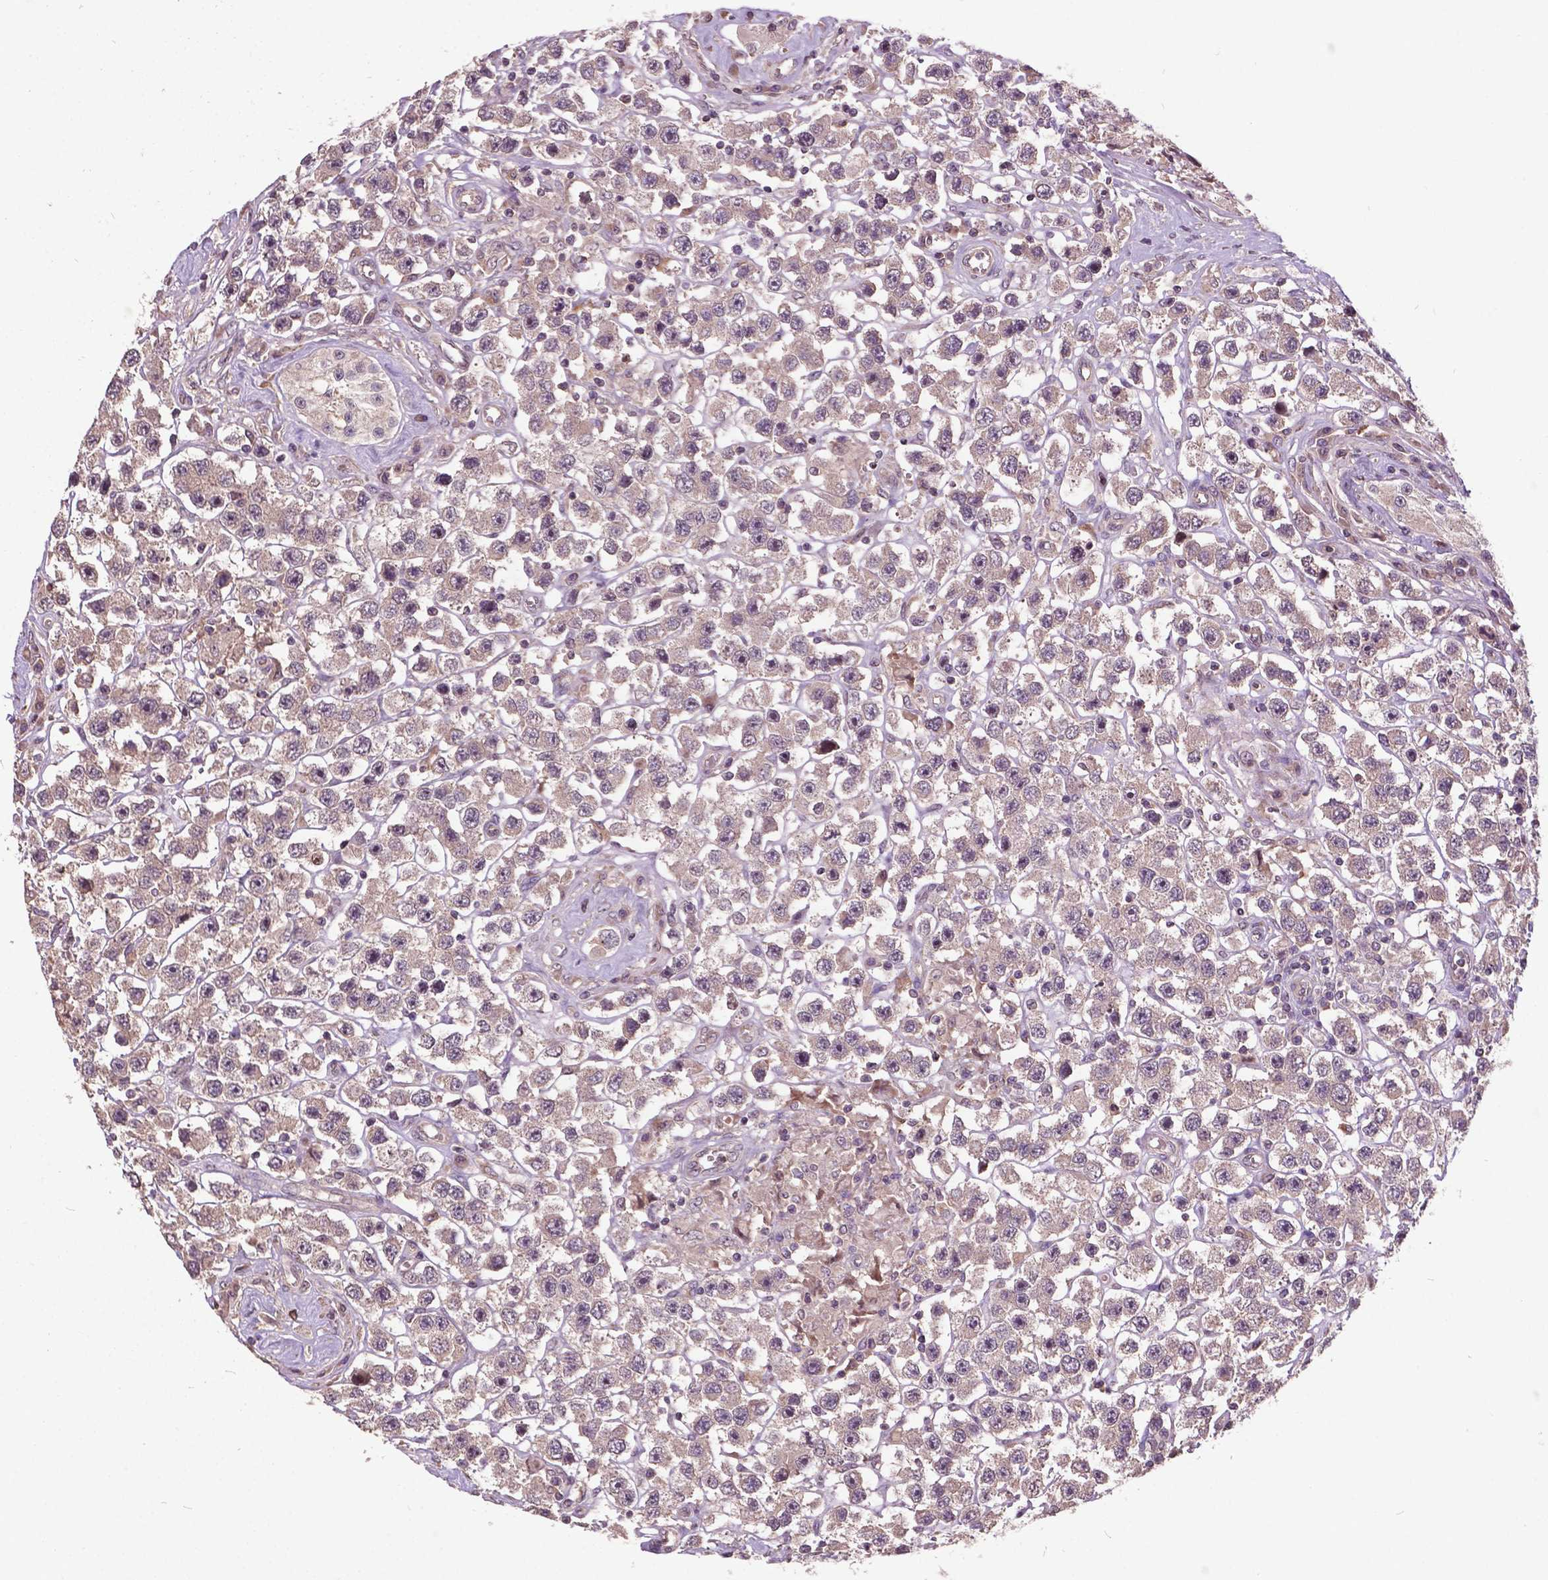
{"staining": {"intensity": "weak", "quantity": ">75%", "location": "cytoplasmic/membranous"}, "tissue": "testis cancer", "cell_type": "Tumor cells", "image_type": "cancer", "snomed": [{"axis": "morphology", "description": "Seminoma, NOS"}, {"axis": "topography", "description": "Testis"}], "caption": "Weak cytoplasmic/membranous expression is appreciated in about >75% of tumor cells in testis cancer. Immunohistochemistry (ihc) stains the protein in brown and the nuclei are stained blue.", "gene": "AP1S3", "patient": {"sex": "male", "age": 45}}